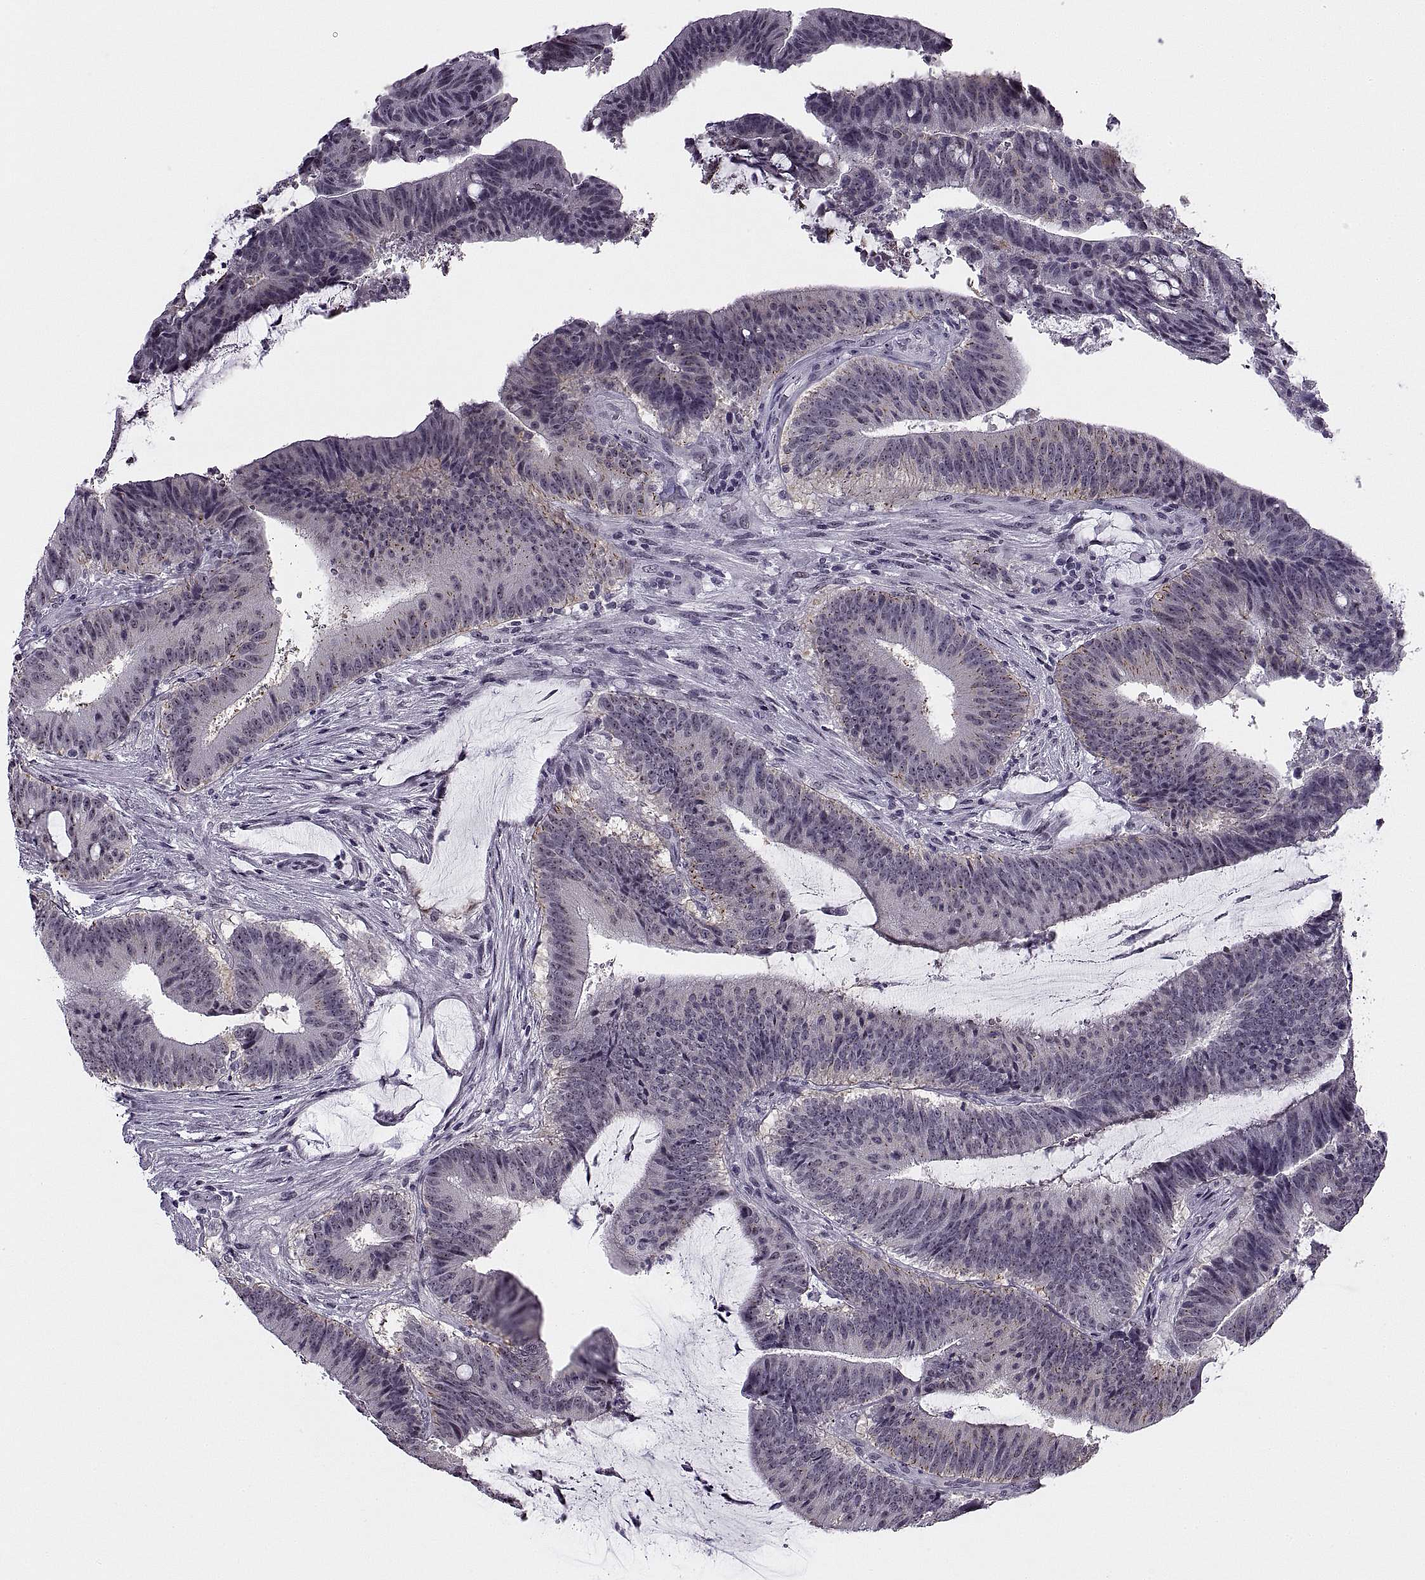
{"staining": {"intensity": "negative", "quantity": "none", "location": "none"}, "tissue": "colorectal cancer", "cell_type": "Tumor cells", "image_type": "cancer", "snomed": [{"axis": "morphology", "description": "Adenocarcinoma, NOS"}, {"axis": "topography", "description": "Colon"}], "caption": "Immunohistochemistry image of adenocarcinoma (colorectal) stained for a protein (brown), which reveals no expression in tumor cells.", "gene": "TBC1D3G", "patient": {"sex": "female", "age": 43}}